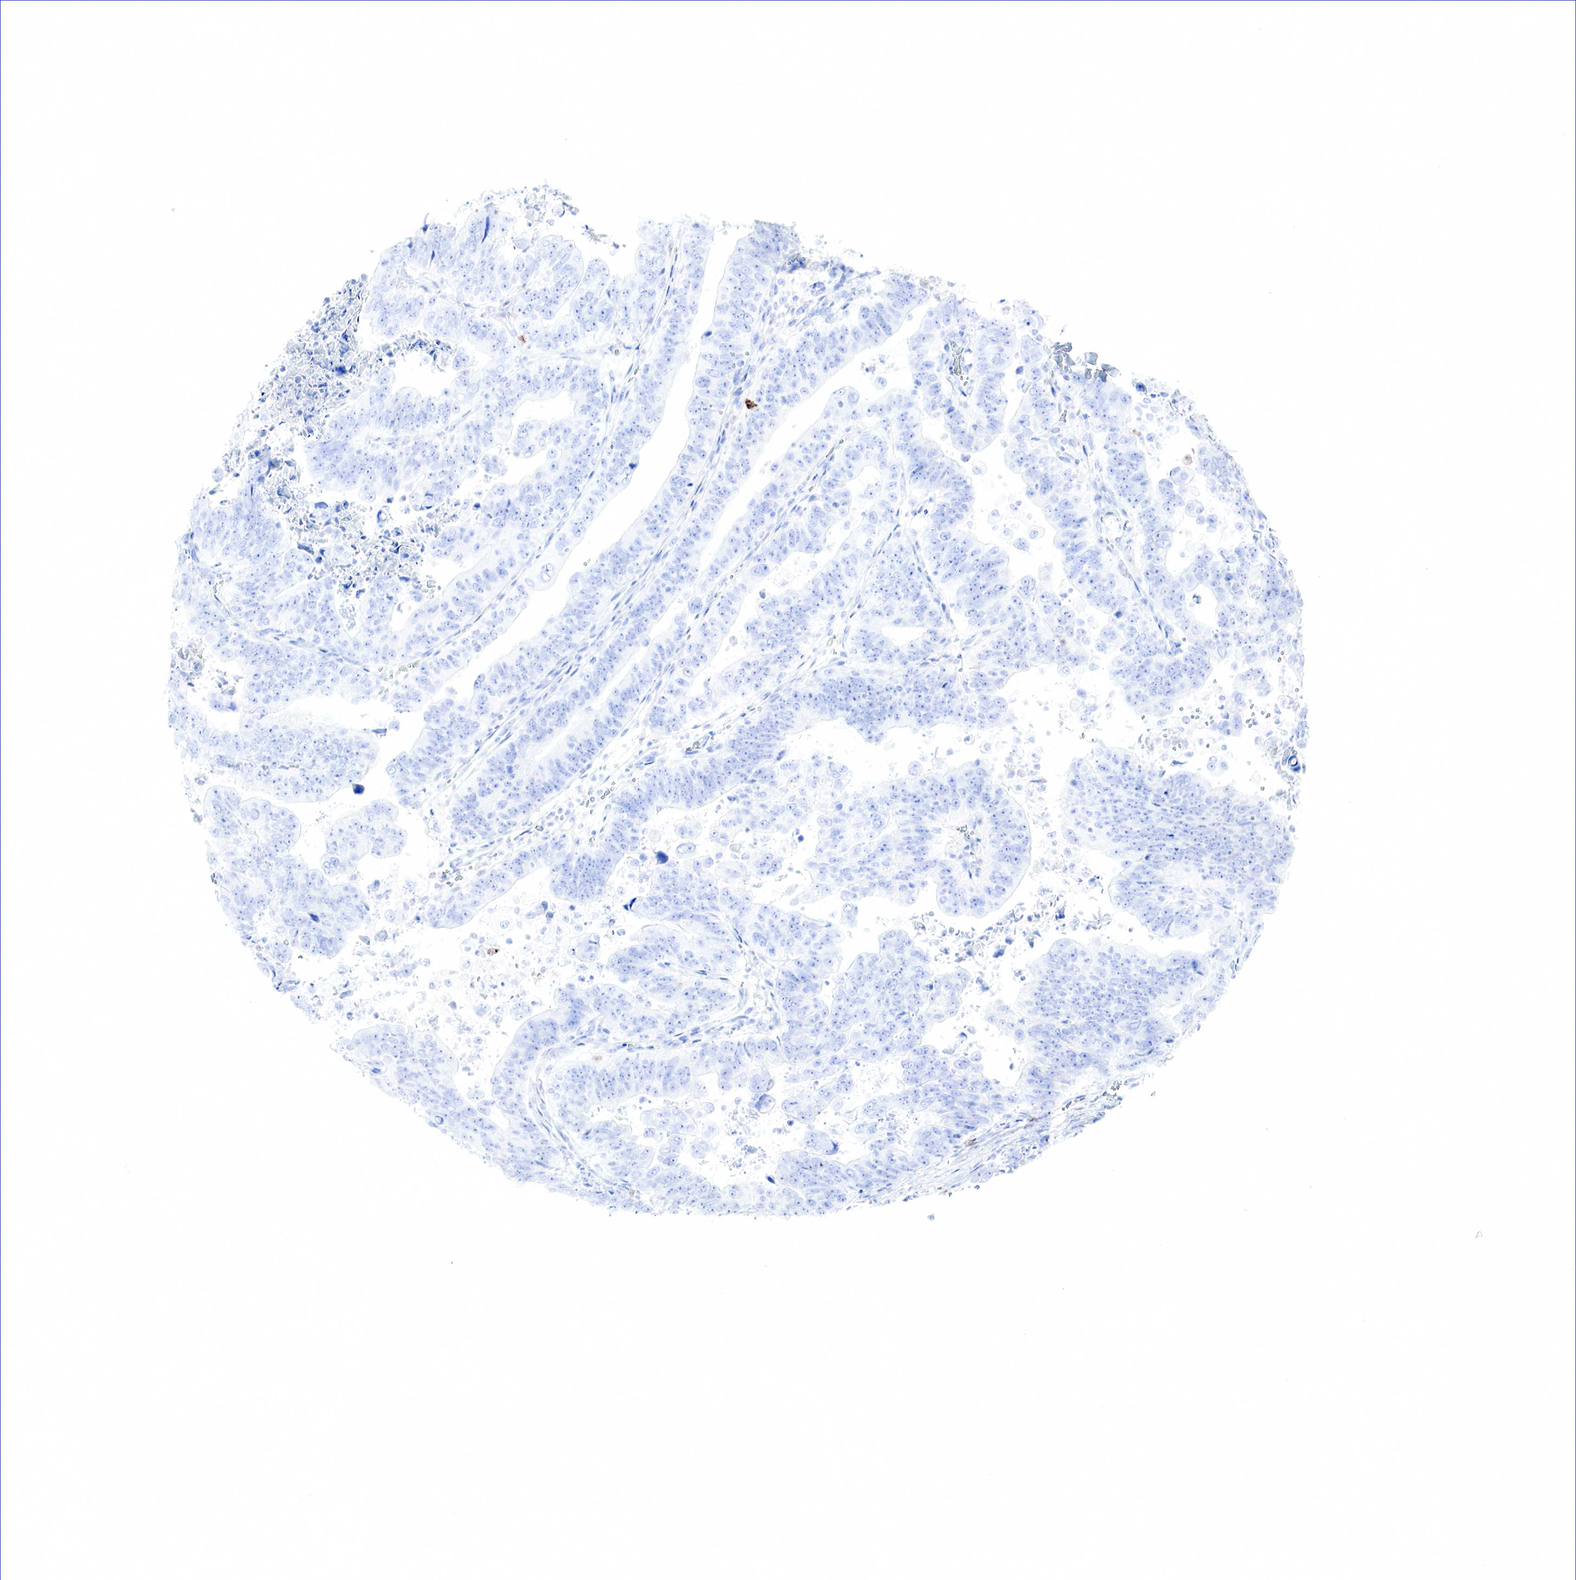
{"staining": {"intensity": "negative", "quantity": "none", "location": "none"}, "tissue": "stomach cancer", "cell_type": "Tumor cells", "image_type": "cancer", "snomed": [{"axis": "morphology", "description": "Adenocarcinoma, NOS"}, {"axis": "topography", "description": "Stomach, upper"}], "caption": "High power microscopy histopathology image of an immunohistochemistry (IHC) micrograph of stomach cancer (adenocarcinoma), revealing no significant staining in tumor cells.", "gene": "TNFRSF8", "patient": {"sex": "female", "age": 50}}